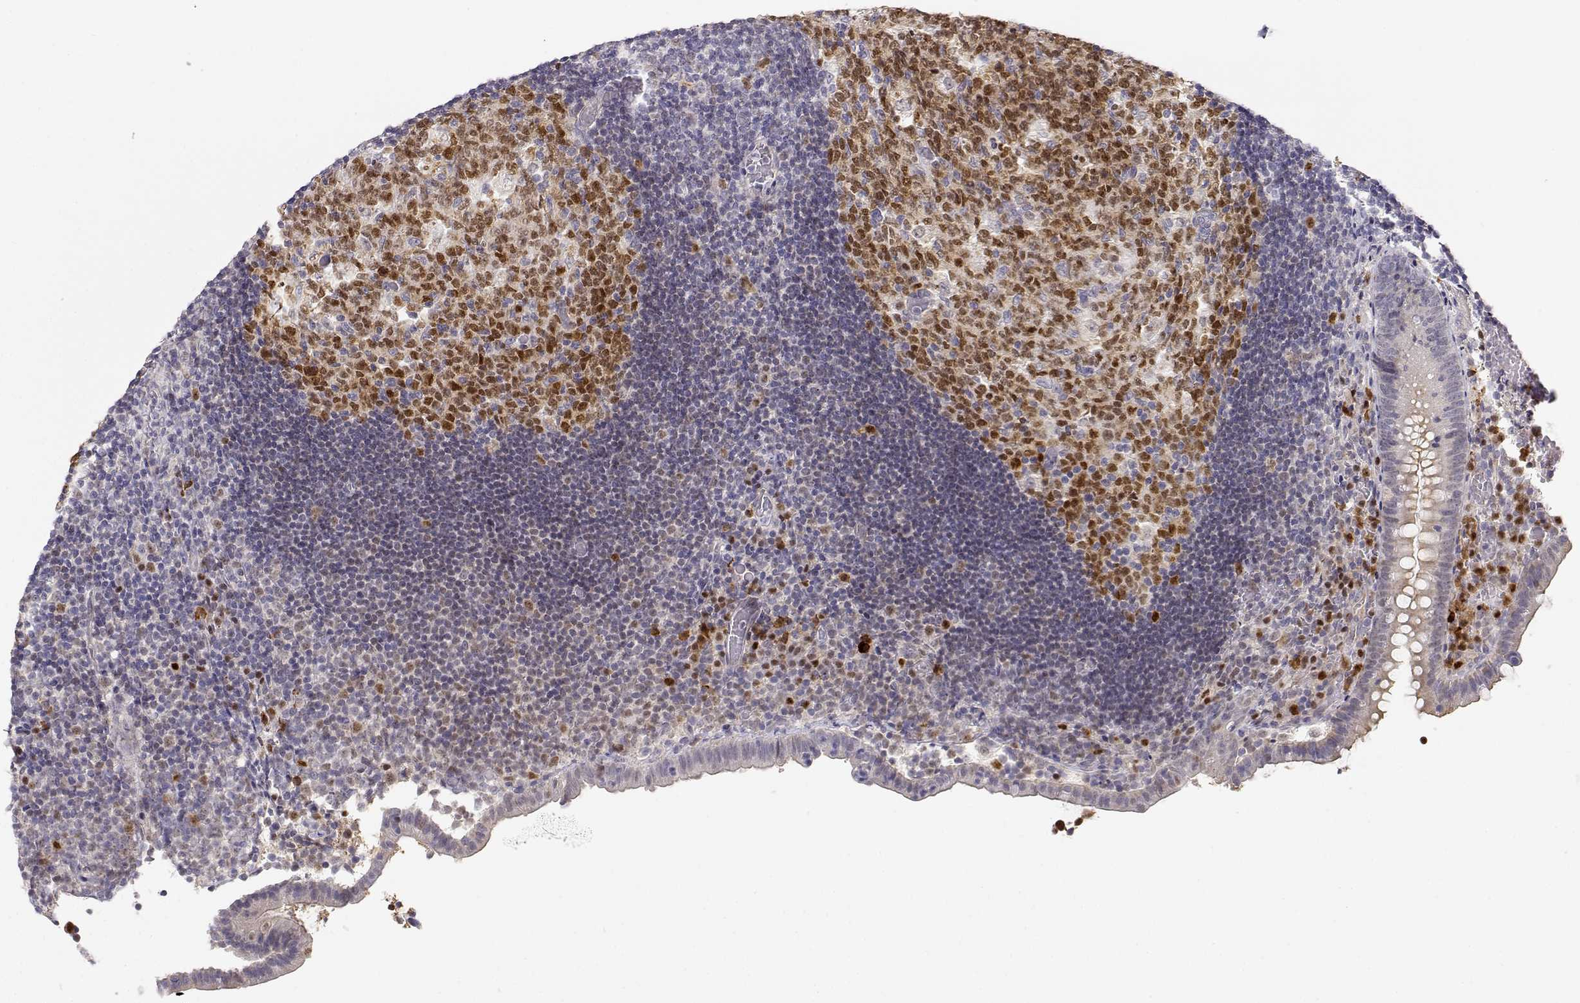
{"staining": {"intensity": "negative", "quantity": "none", "location": "none"}, "tissue": "appendix", "cell_type": "Glandular cells", "image_type": "normal", "snomed": [{"axis": "morphology", "description": "Normal tissue, NOS"}, {"axis": "topography", "description": "Appendix"}], "caption": "Immunohistochemistry (IHC) photomicrograph of unremarkable human appendix stained for a protein (brown), which demonstrates no expression in glandular cells.", "gene": "EAF2", "patient": {"sex": "female", "age": 32}}